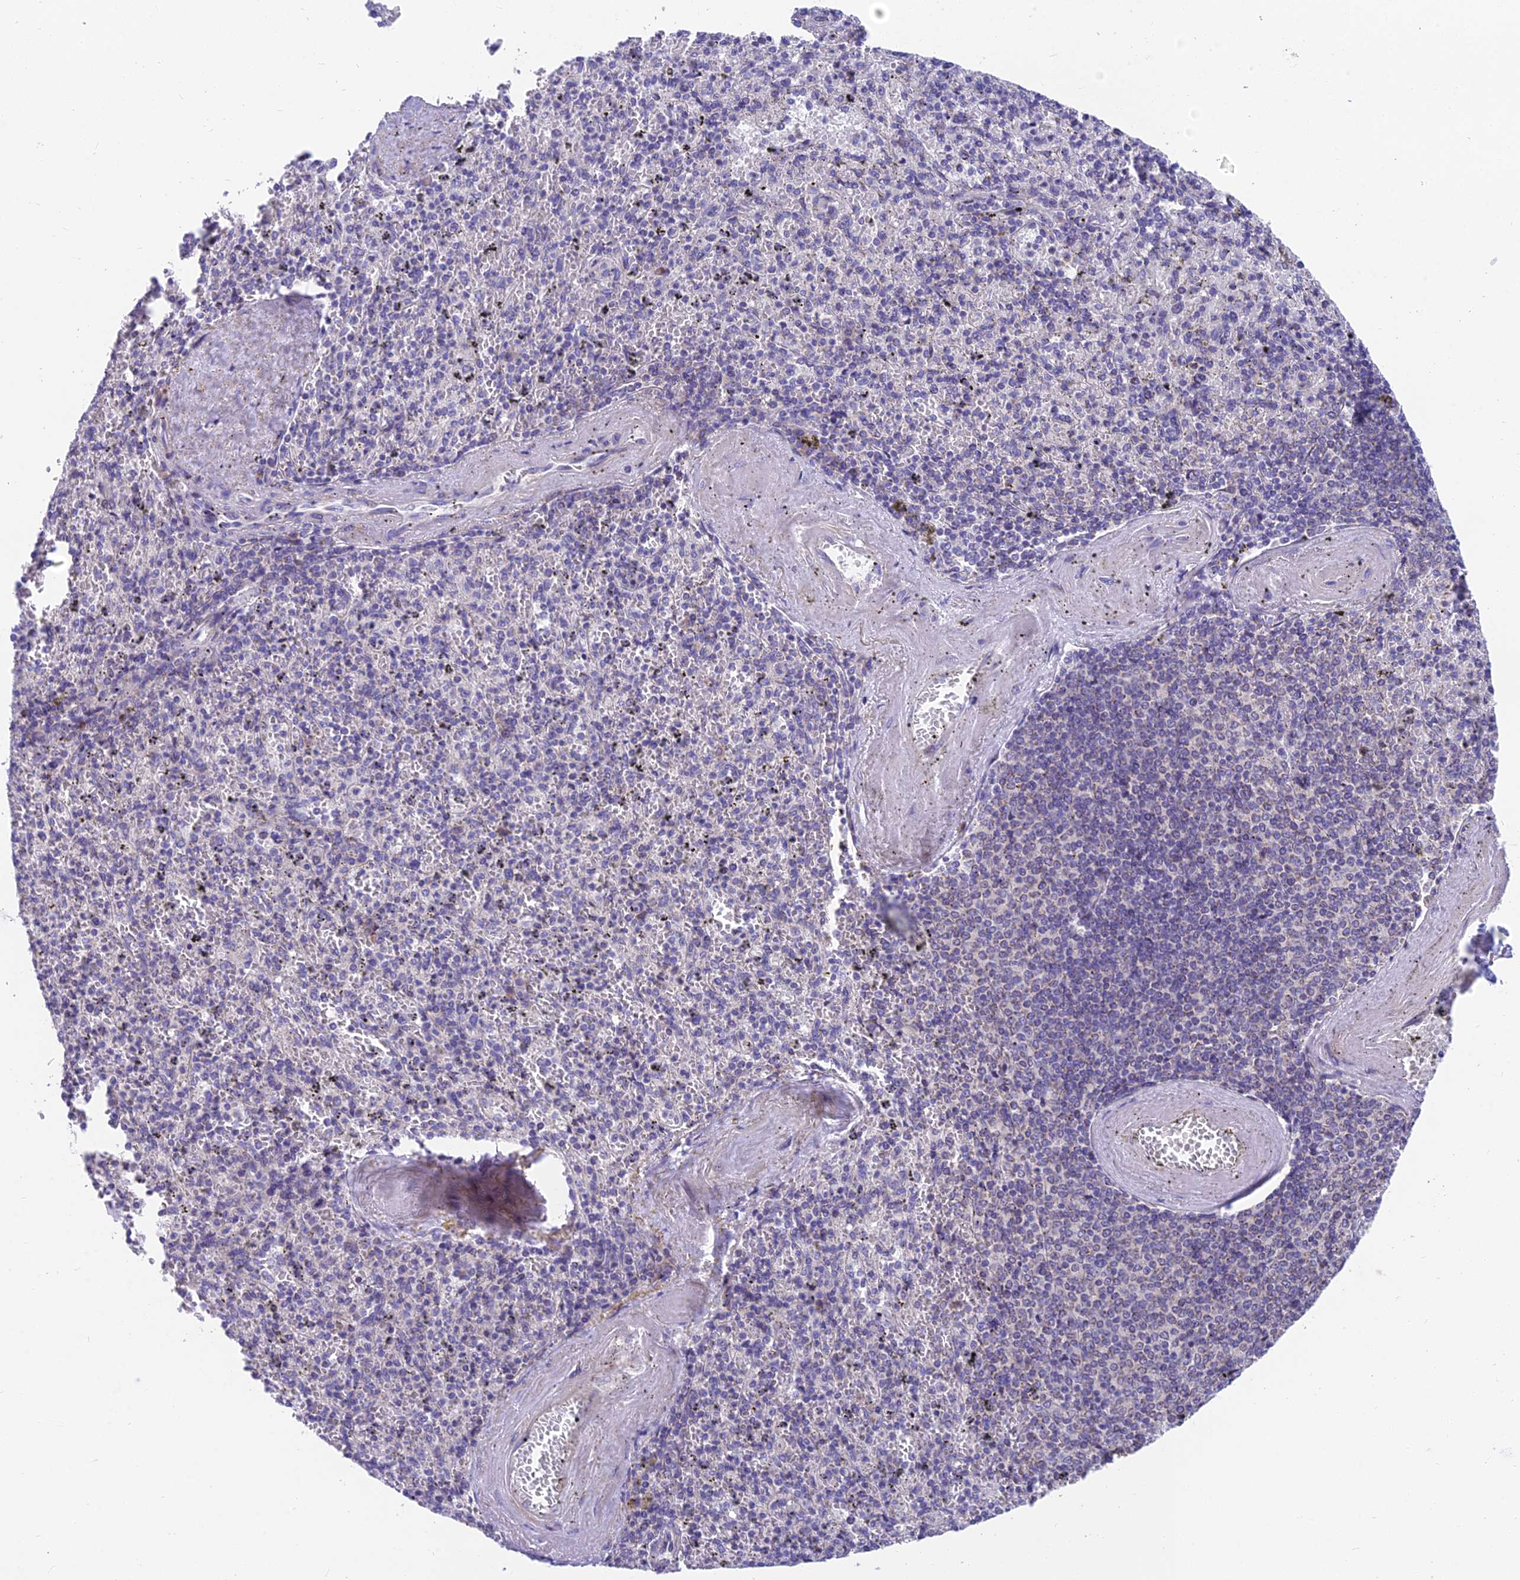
{"staining": {"intensity": "negative", "quantity": "none", "location": "none"}, "tissue": "spleen", "cell_type": "Cells in red pulp", "image_type": "normal", "snomed": [{"axis": "morphology", "description": "Normal tissue, NOS"}, {"axis": "topography", "description": "Spleen"}], "caption": "This is a micrograph of IHC staining of benign spleen, which shows no expression in cells in red pulp.", "gene": "MVB12A", "patient": {"sex": "male", "age": 82}}